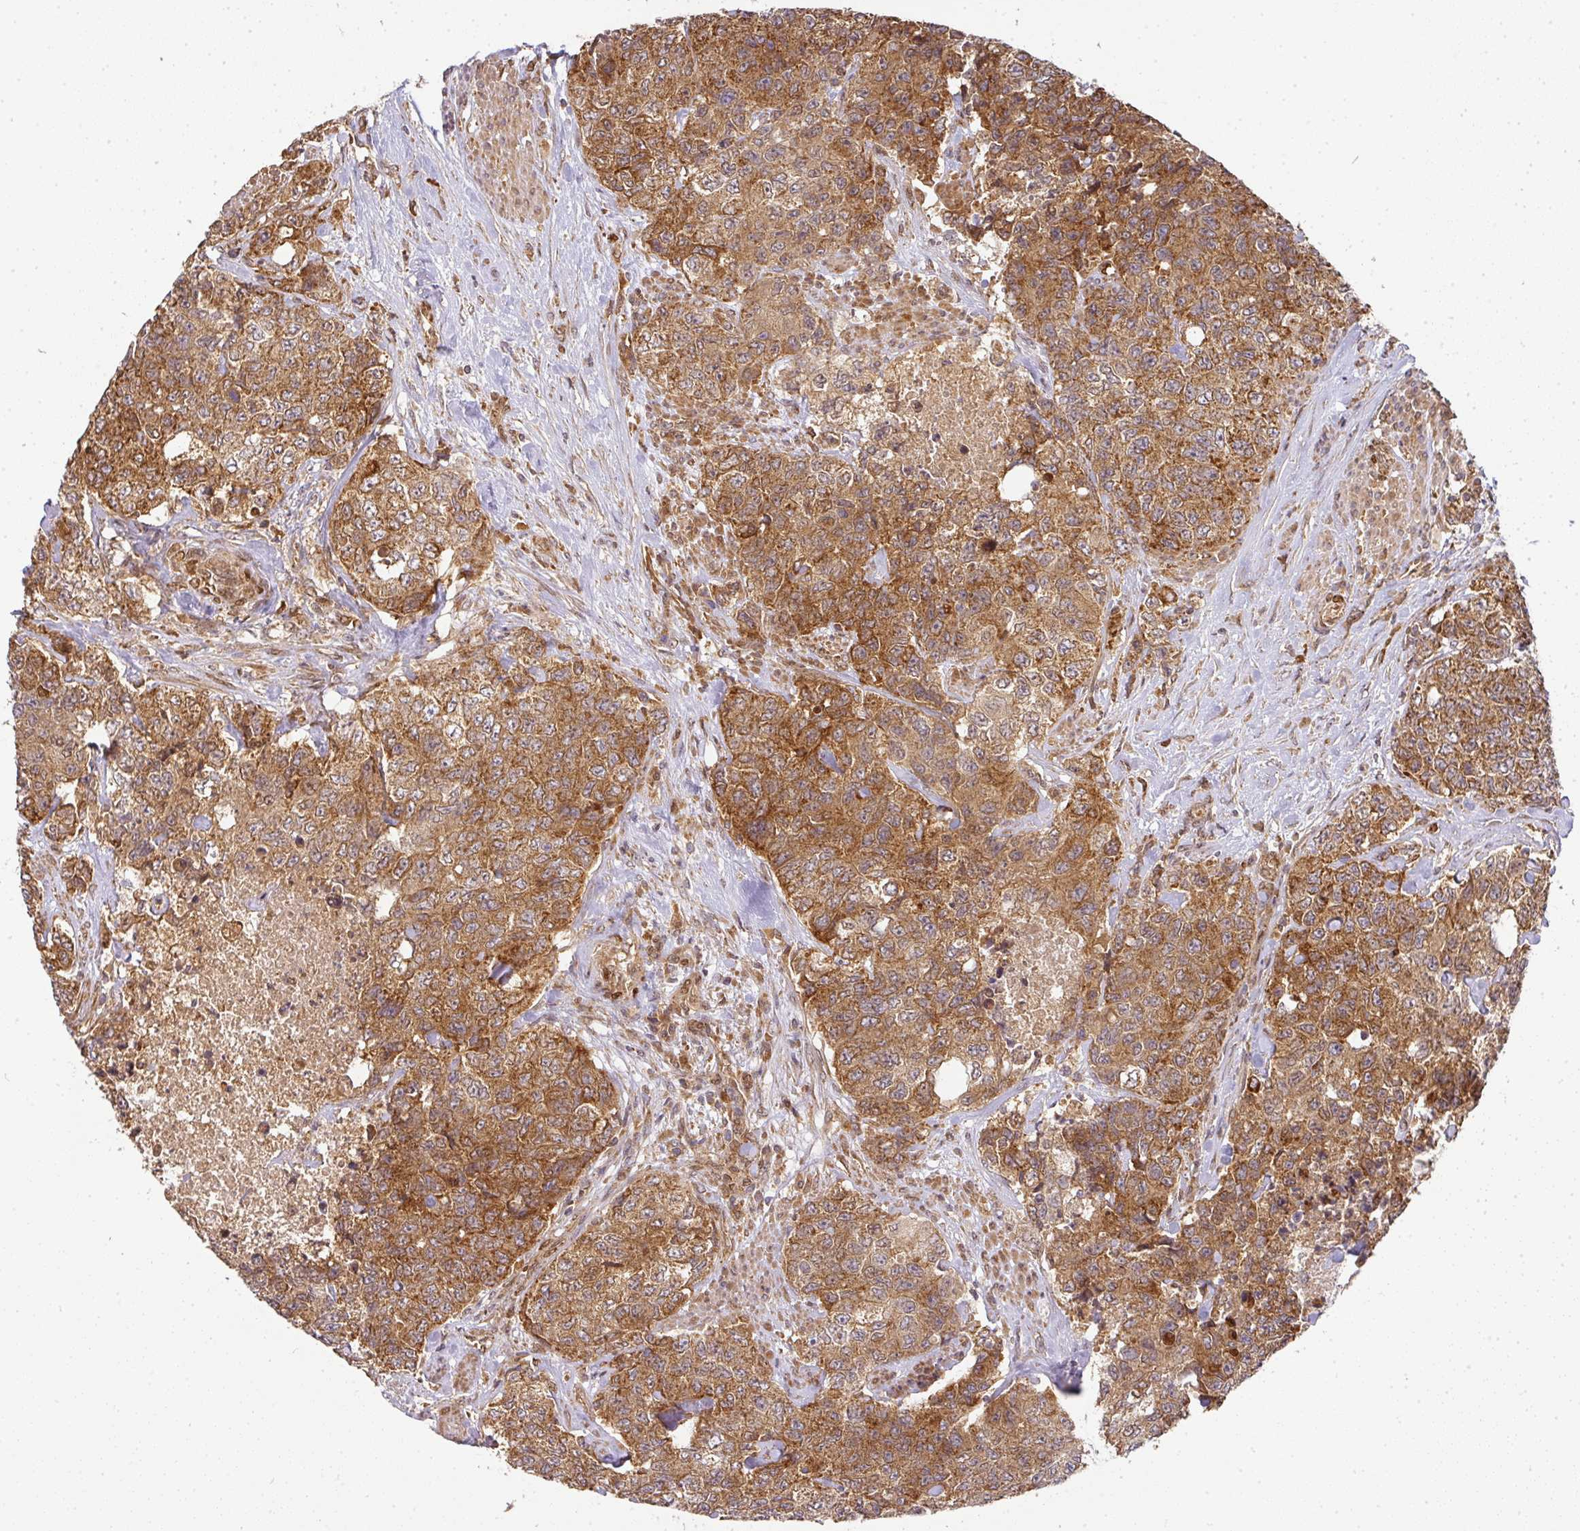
{"staining": {"intensity": "strong", "quantity": ">75%", "location": "cytoplasmic/membranous"}, "tissue": "urothelial cancer", "cell_type": "Tumor cells", "image_type": "cancer", "snomed": [{"axis": "morphology", "description": "Urothelial carcinoma, High grade"}, {"axis": "topography", "description": "Urinary bladder"}], "caption": "Urothelial cancer tissue reveals strong cytoplasmic/membranous positivity in about >75% of tumor cells (DAB IHC, brown staining for protein, blue staining for nuclei).", "gene": "MALSU1", "patient": {"sex": "female", "age": 78}}